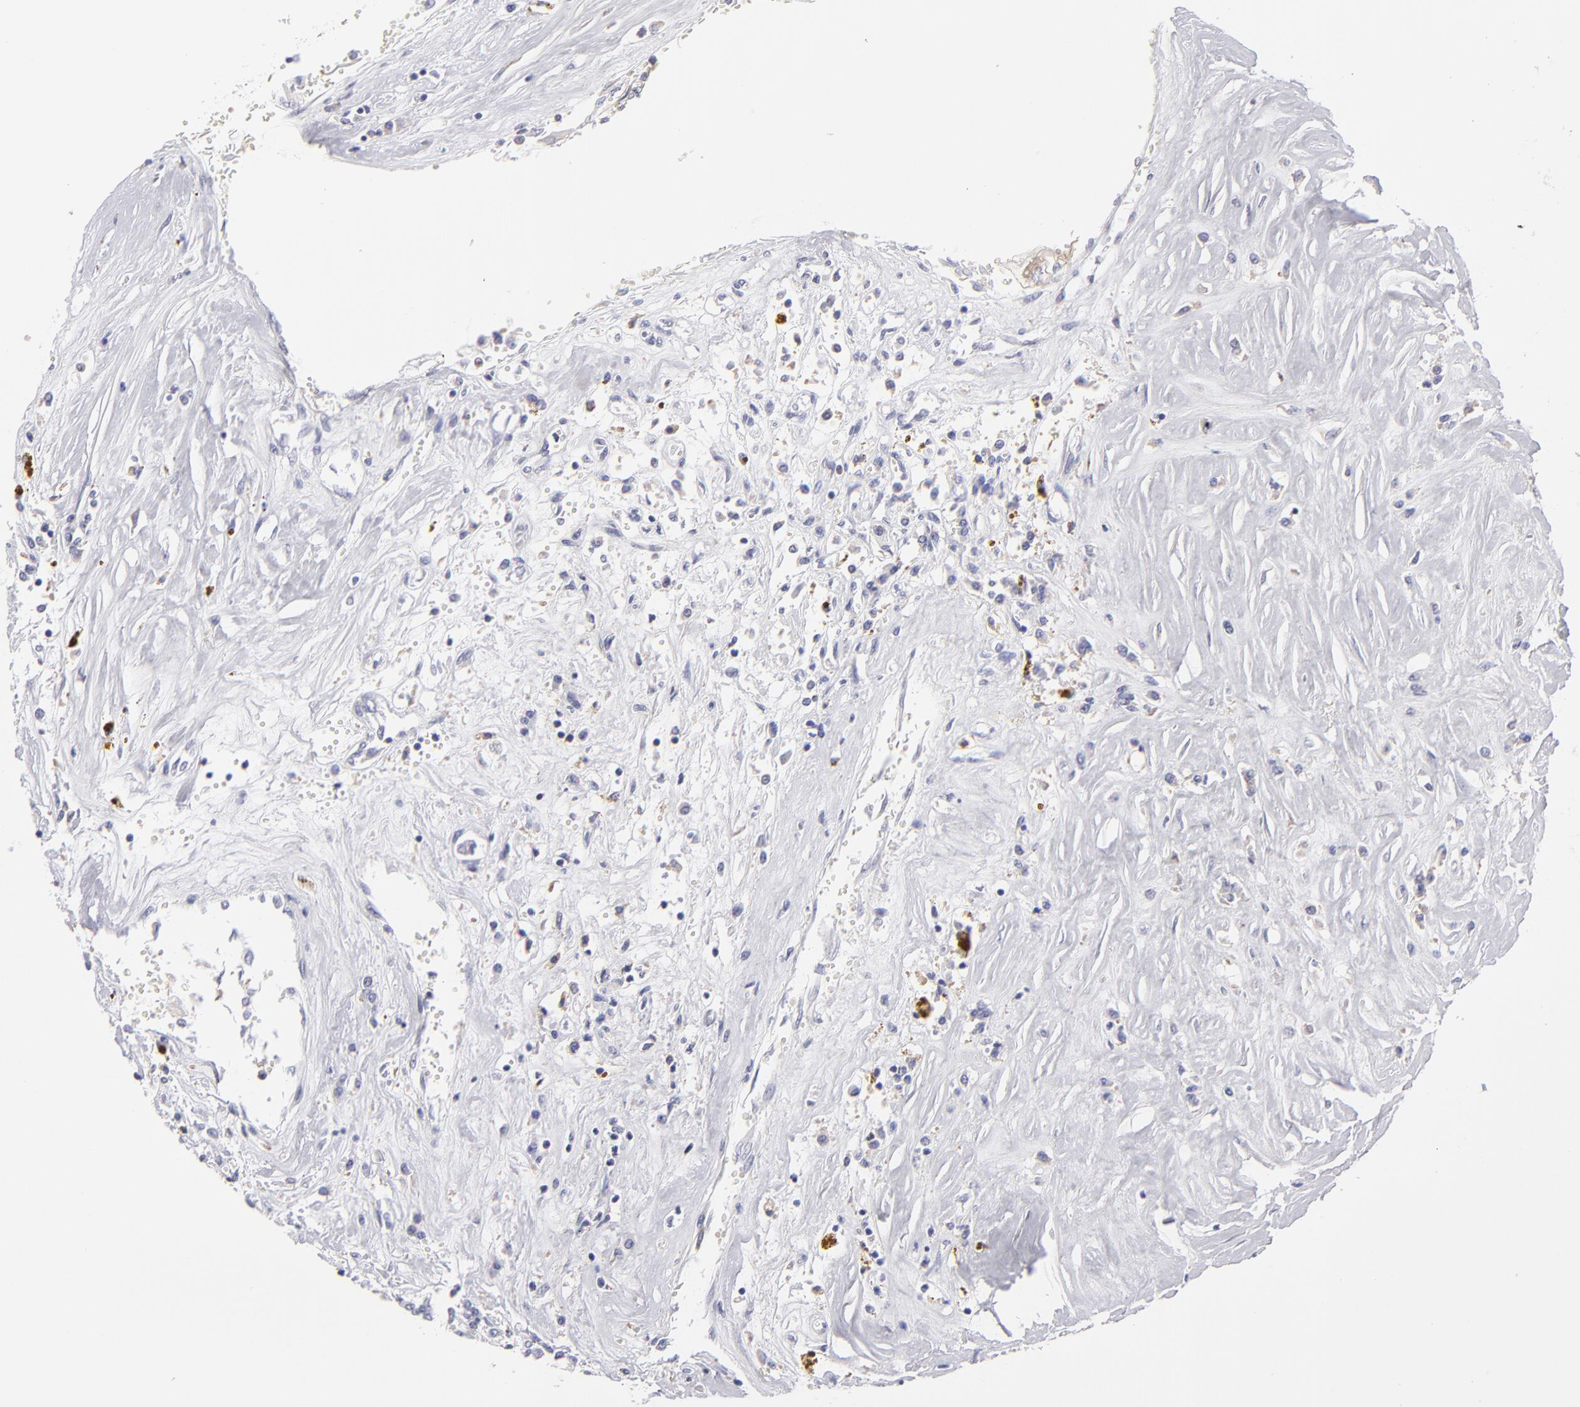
{"staining": {"intensity": "negative", "quantity": "none", "location": "none"}, "tissue": "renal cancer", "cell_type": "Tumor cells", "image_type": "cancer", "snomed": [{"axis": "morphology", "description": "Adenocarcinoma, NOS"}, {"axis": "topography", "description": "Kidney"}], "caption": "This is an immunohistochemistry histopathology image of human renal cancer (adenocarcinoma). There is no expression in tumor cells.", "gene": "CALR", "patient": {"sex": "male", "age": 78}}